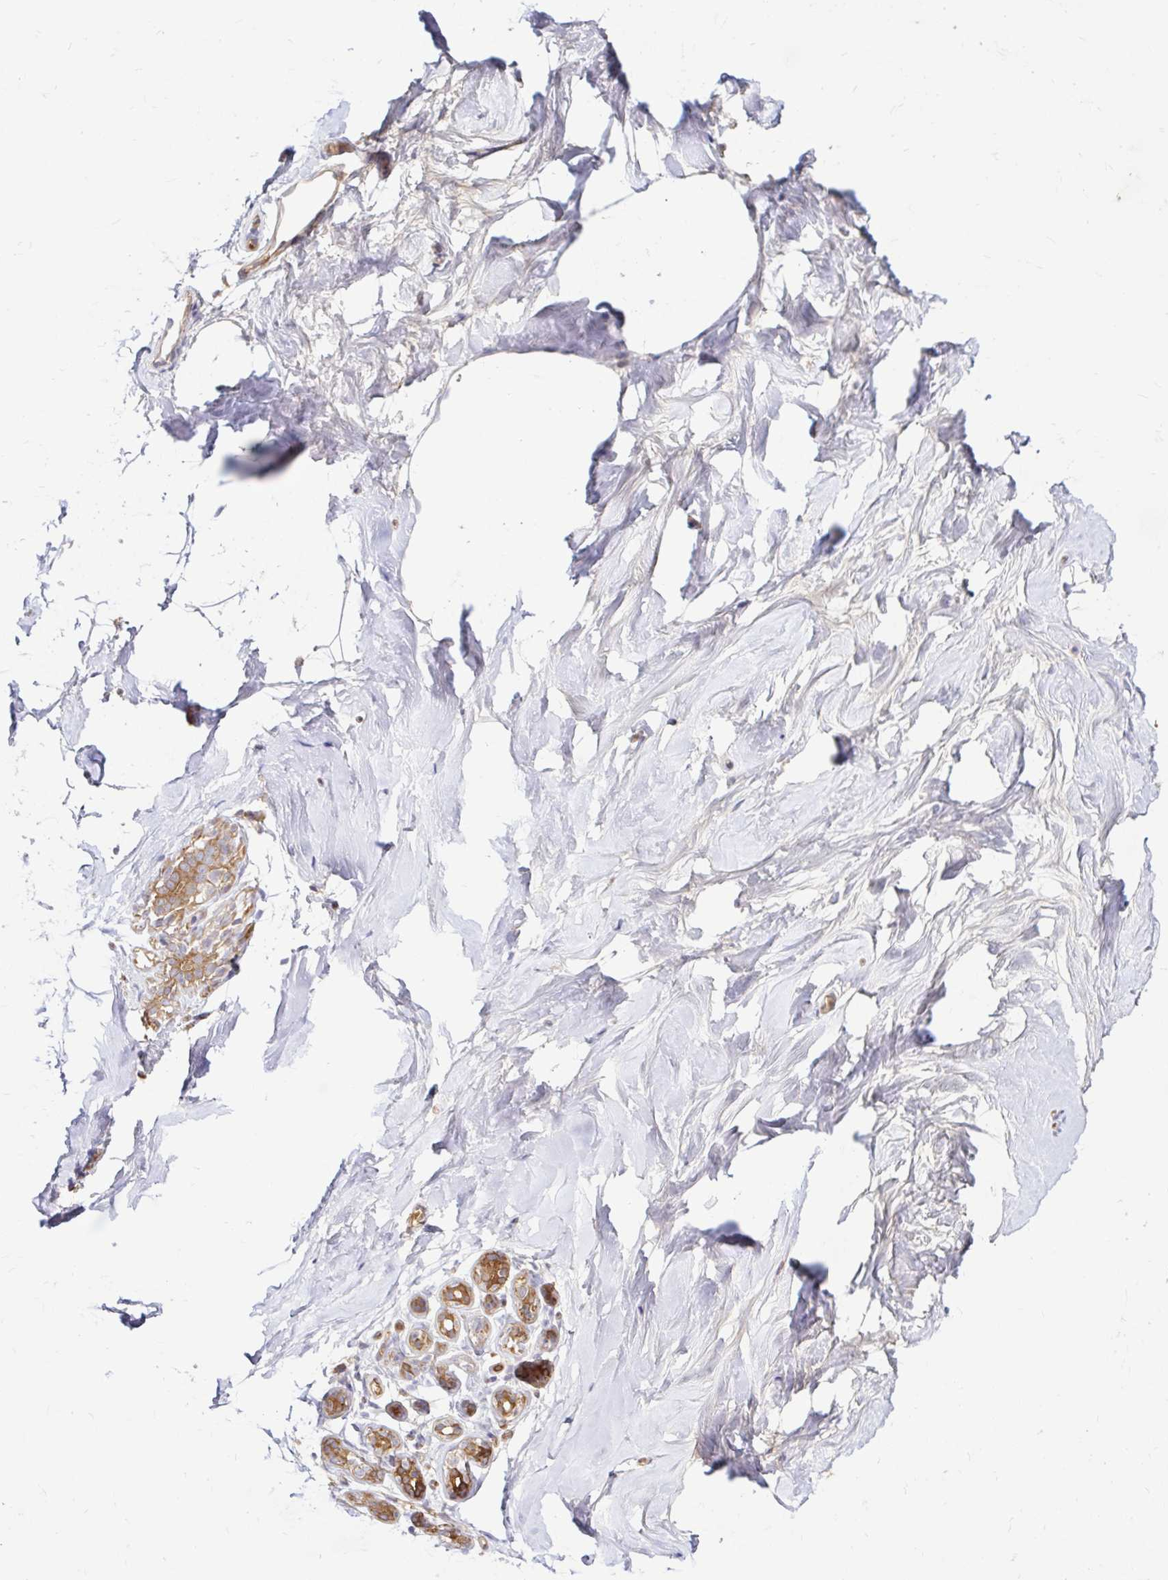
{"staining": {"intensity": "negative", "quantity": "none", "location": "none"}, "tissue": "breast", "cell_type": "Adipocytes", "image_type": "normal", "snomed": [{"axis": "morphology", "description": "Normal tissue, NOS"}, {"axis": "topography", "description": "Breast"}], "caption": "IHC photomicrograph of unremarkable breast: human breast stained with DAB reveals no significant protein expression in adipocytes. The staining was performed using DAB (3,3'-diaminobenzidine) to visualize the protein expression in brown, while the nuclei were stained in blue with hematoxylin (Magnification: 20x).", "gene": "ARHGEF37", "patient": {"sex": "female", "age": 32}}